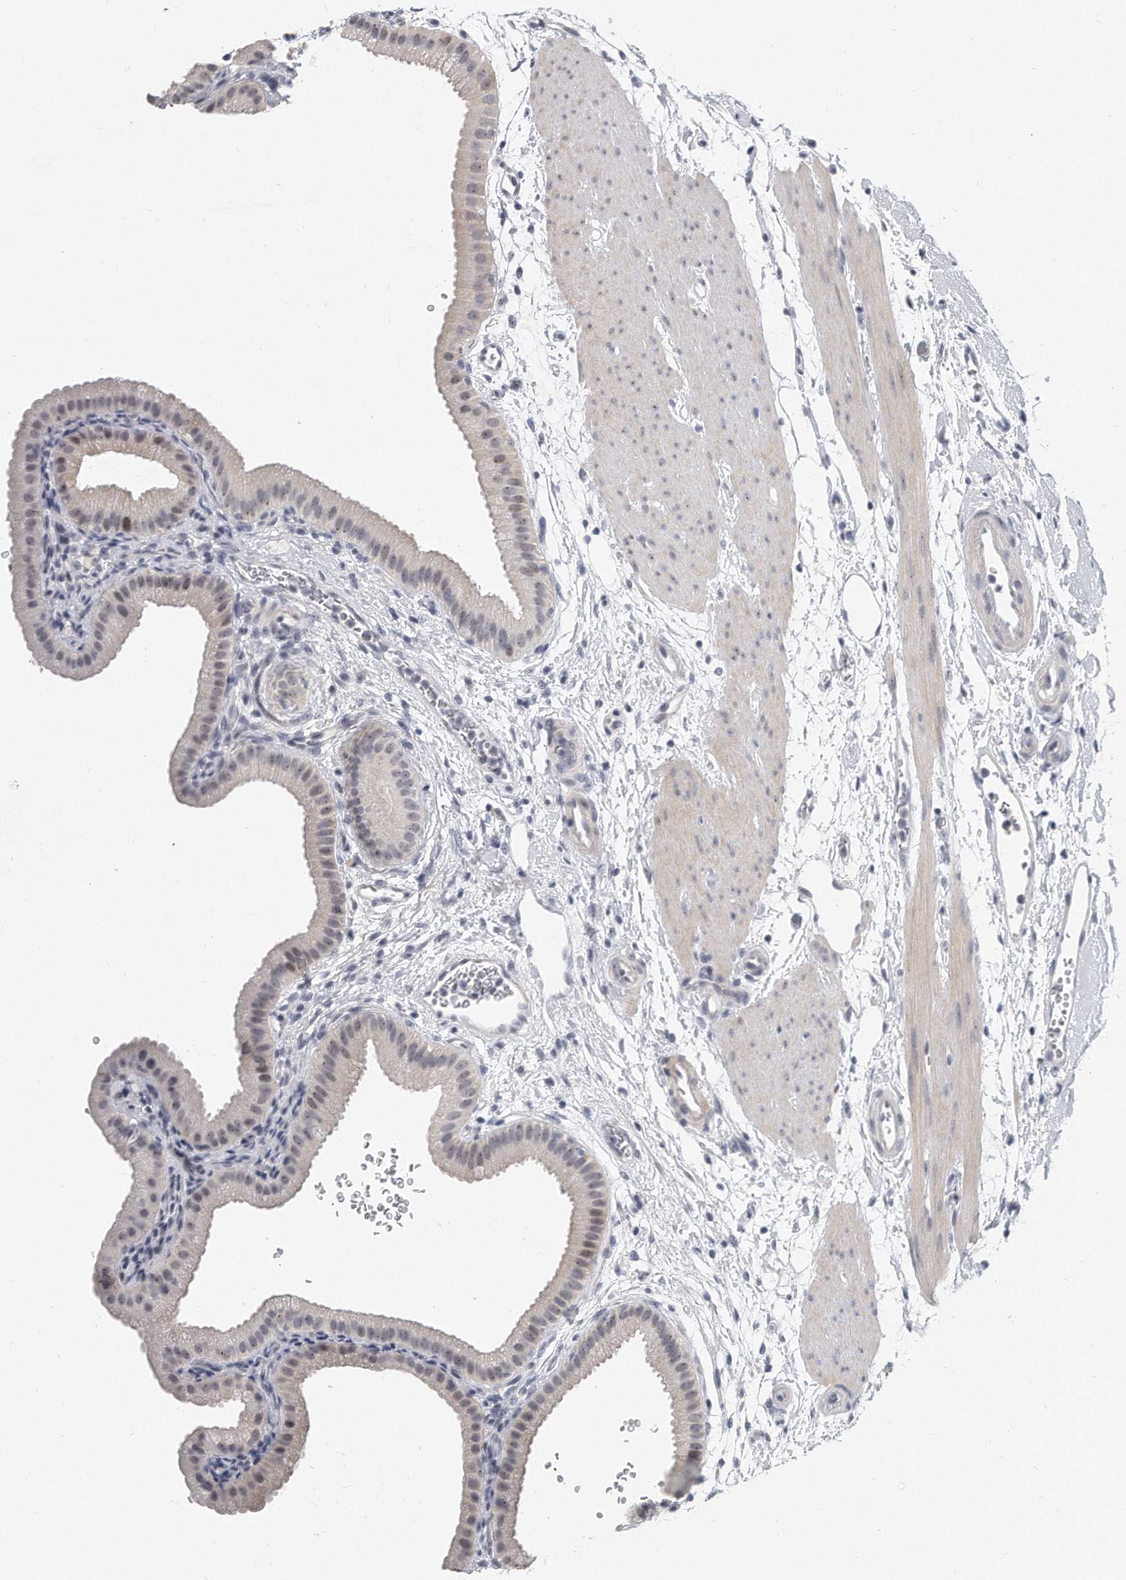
{"staining": {"intensity": "weak", "quantity": "25%-75%", "location": "nuclear"}, "tissue": "gallbladder", "cell_type": "Glandular cells", "image_type": "normal", "snomed": [{"axis": "morphology", "description": "Normal tissue, NOS"}, {"axis": "topography", "description": "Gallbladder"}], "caption": "Immunohistochemical staining of normal human gallbladder reveals 25%-75% levels of weak nuclear protein positivity in approximately 25%-75% of glandular cells.", "gene": "TFCP2L1", "patient": {"sex": "female", "age": 64}}